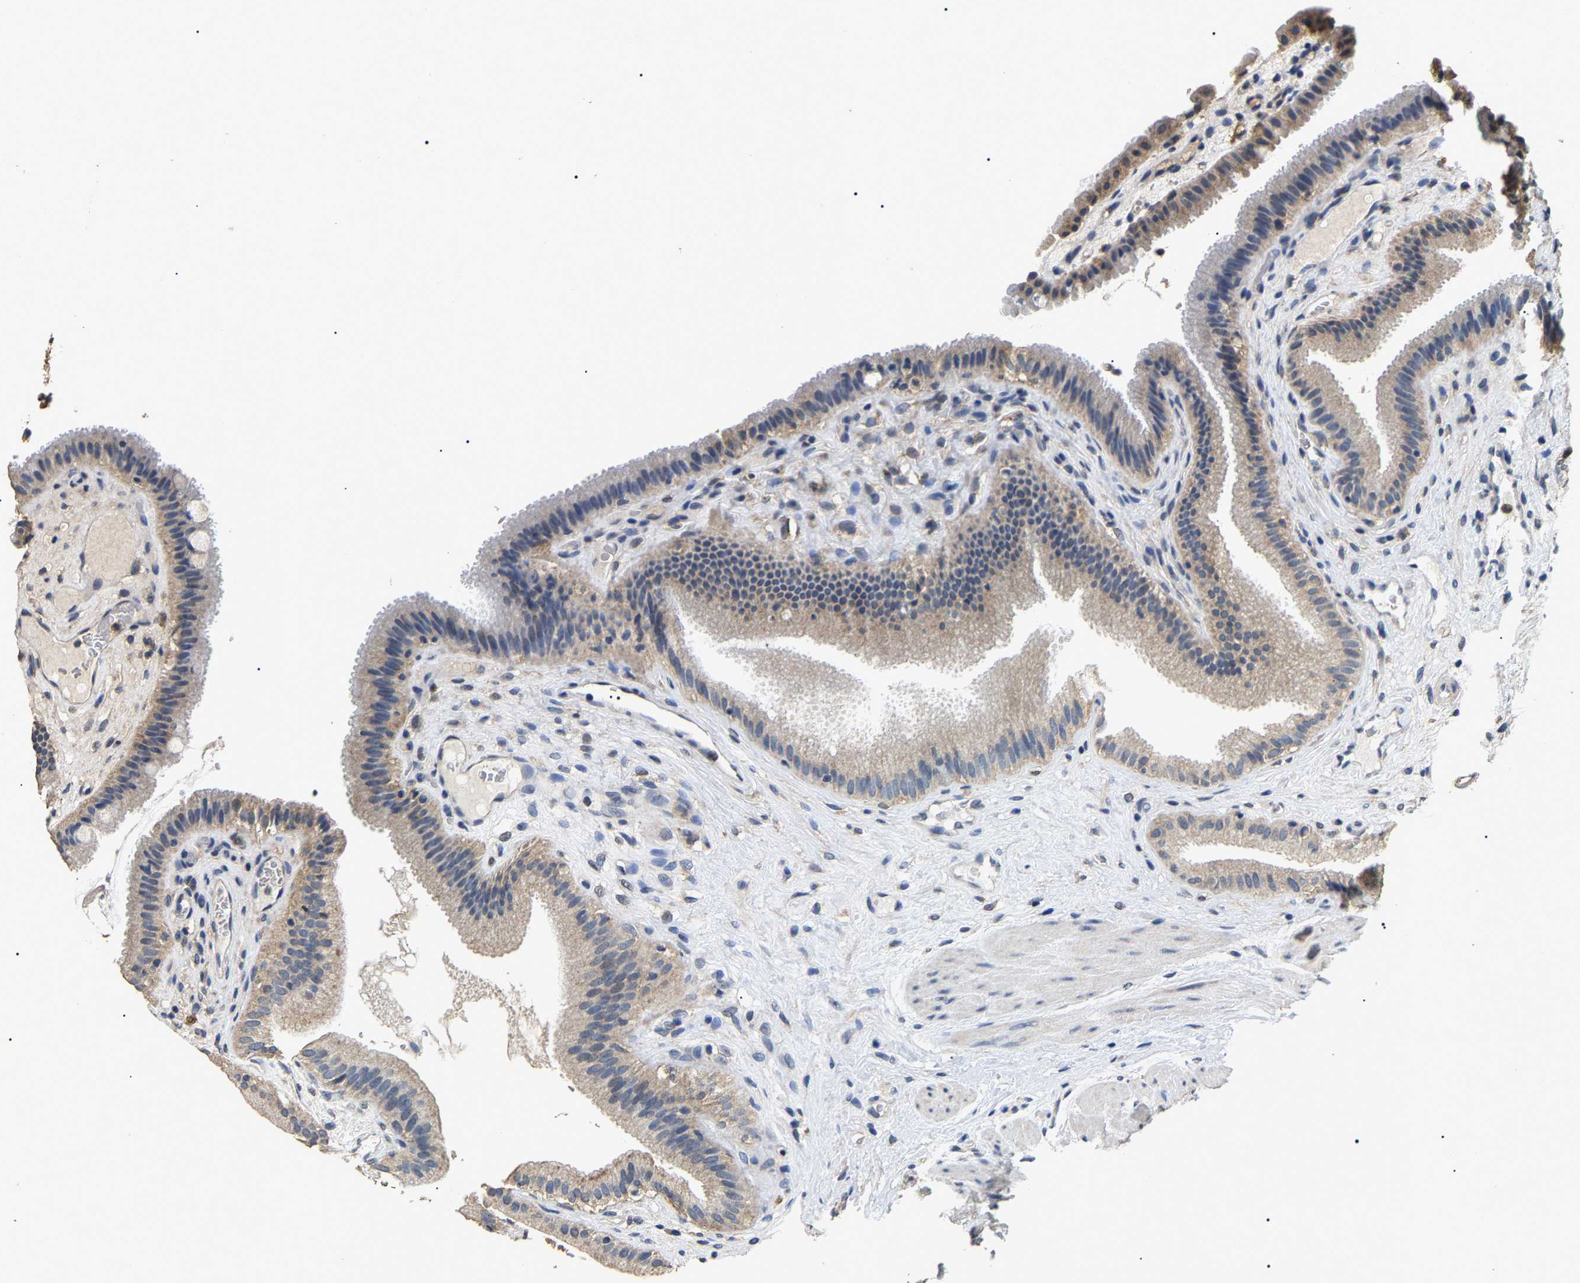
{"staining": {"intensity": "moderate", "quantity": "<25%", "location": "cytoplasmic/membranous"}, "tissue": "gallbladder", "cell_type": "Glandular cells", "image_type": "normal", "snomed": [{"axis": "morphology", "description": "Normal tissue, NOS"}, {"axis": "topography", "description": "Gallbladder"}], "caption": "This image demonstrates unremarkable gallbladder stained with IHC to label a protein in brown. The cytoplasmic/membranous of glandular cells show moderate positivity for the protein. Nuclei are counter-stained blue.", "gene": "PSMD8", "patient": {"sex": "male", "age": 49}}